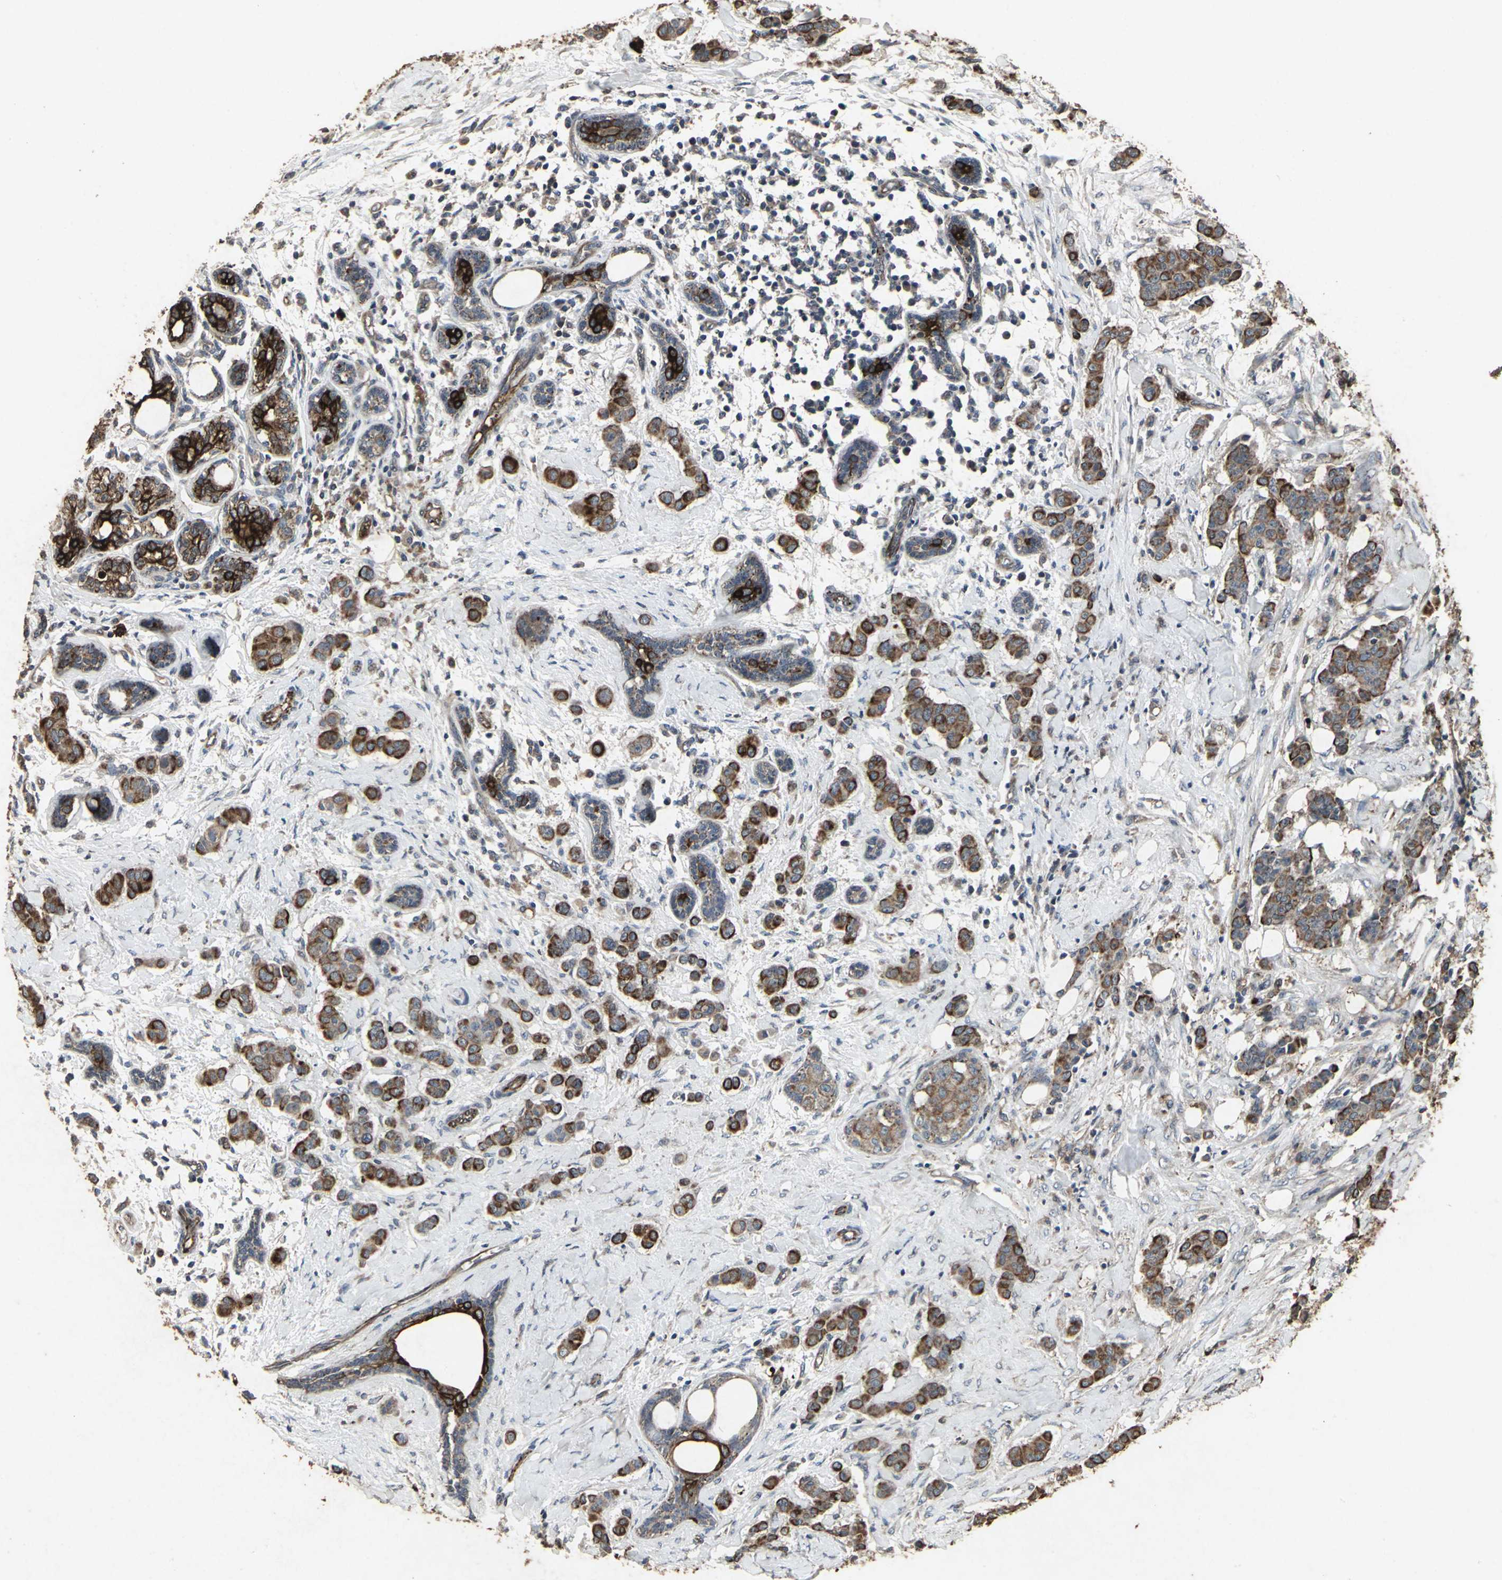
{"staining": {"intensity": "strong", "quantity": ">75%", "location": "cytoplasmic/membranous"}, "tissue": "breast cancer", "cell_type": "Tumor cells", "image_type": "cancer", "snomed": [{"axis": "morphology", "description": "Duct carcinoma"}, {"axis": "topography", "description": "Breast"}], "caption": "Protein expression analysis of human breast intraductal carcinoma reveals strong cytoplasmic/membranous positivity in approximately >75% of tumor cells.", "gene": "CCR9", "patient": {"sex": "female", "age": 40}}